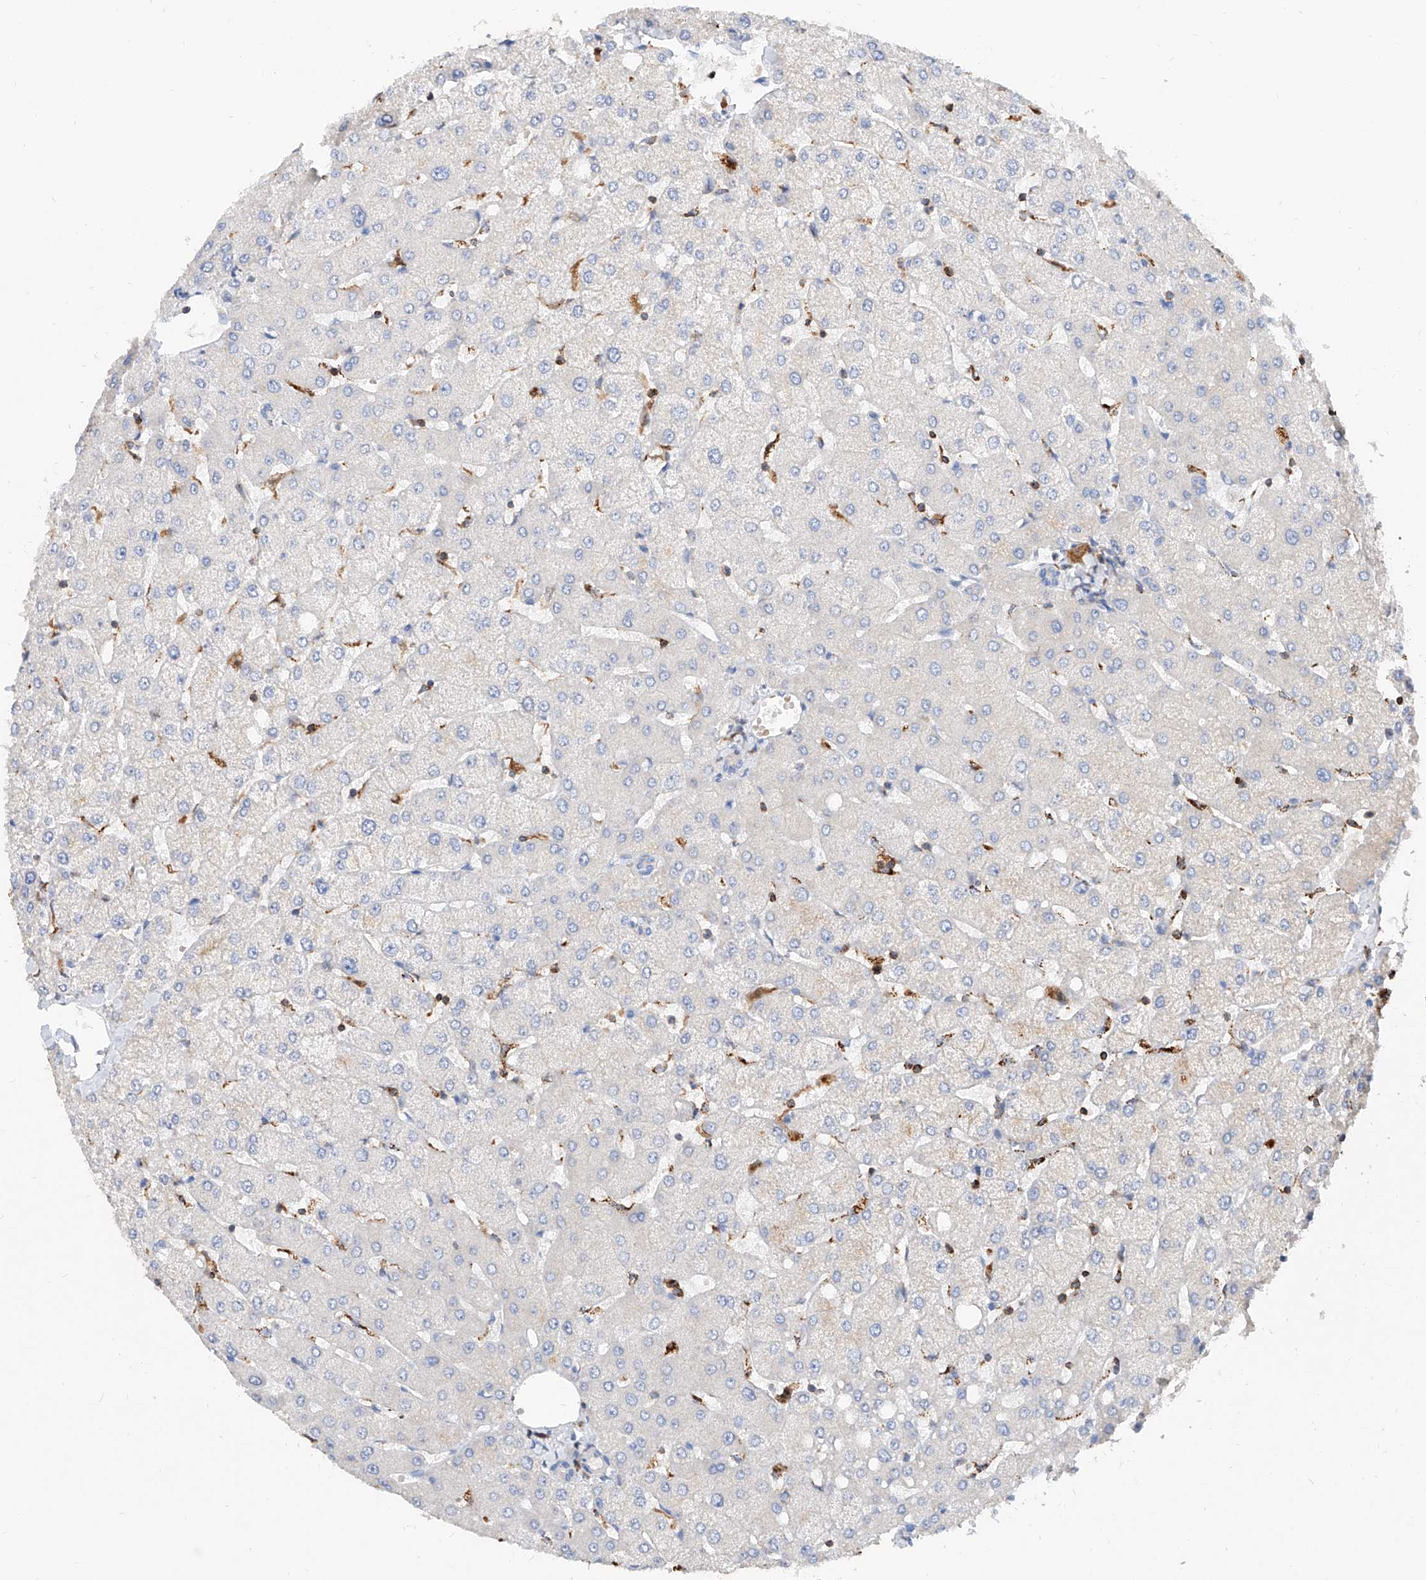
{"staining": {"intensity": "negative", "quantity": "none", "location": "none"}, "tissue": "liver", "cell_type": "Cholangiocytes", "image_type": "normal", "snomed": [{"axis": "morphology", "description": "Normal tissue, NOS"}, {"axis": "topography", "description": "Liver"}], "caption": "A histopathology image of liver stained for a protein shows no brown staining in cholangiocytes.", "gene": "CPNE5", "patient": {"sex": "female", "age": 54}}